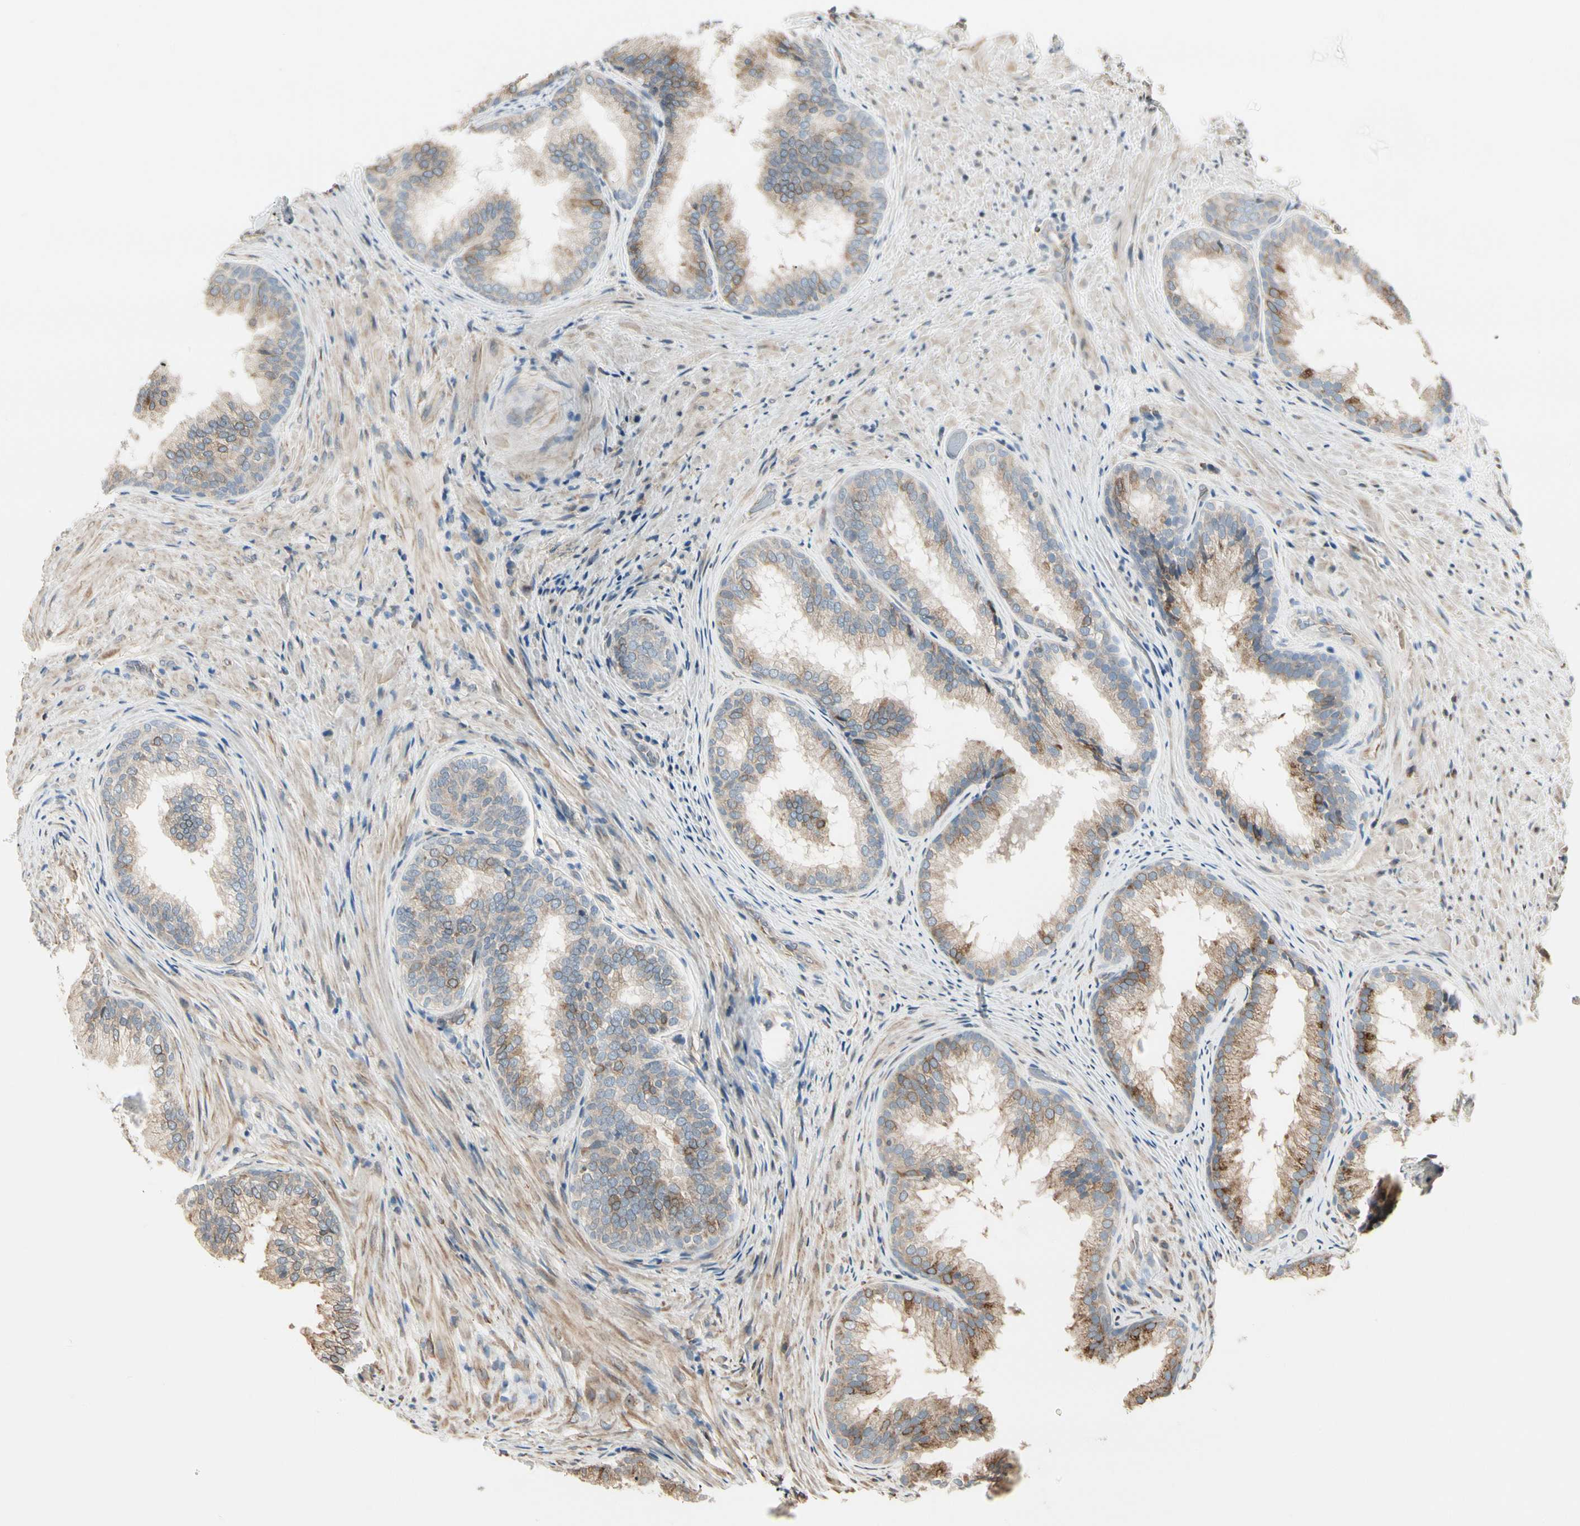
{"staining": {"intensity": "moderate", "quantity": ">75%", "location": "cytoplasmic/membranous"}, "tissue": "prostate", "cell_type": "Glandular cells", "image_type": "normal", "snomed": [{"axis": "morphology", "description": "Normal tissue, NOS"}, {"axis": "topography", "description": "Prostate"}], "caption": "High-magnification brightfield microscopy of benign prostate stained with DAB (3,3'-diaminobenzidine) (brown) and counterstained with hematoxylin (blue). glandular cells exhibit moderate cytoplasmic/membranous positivity is present in about>75% of cells.", "gene": "NUCB2", "patient": {"sex": "male", "age": 76}}